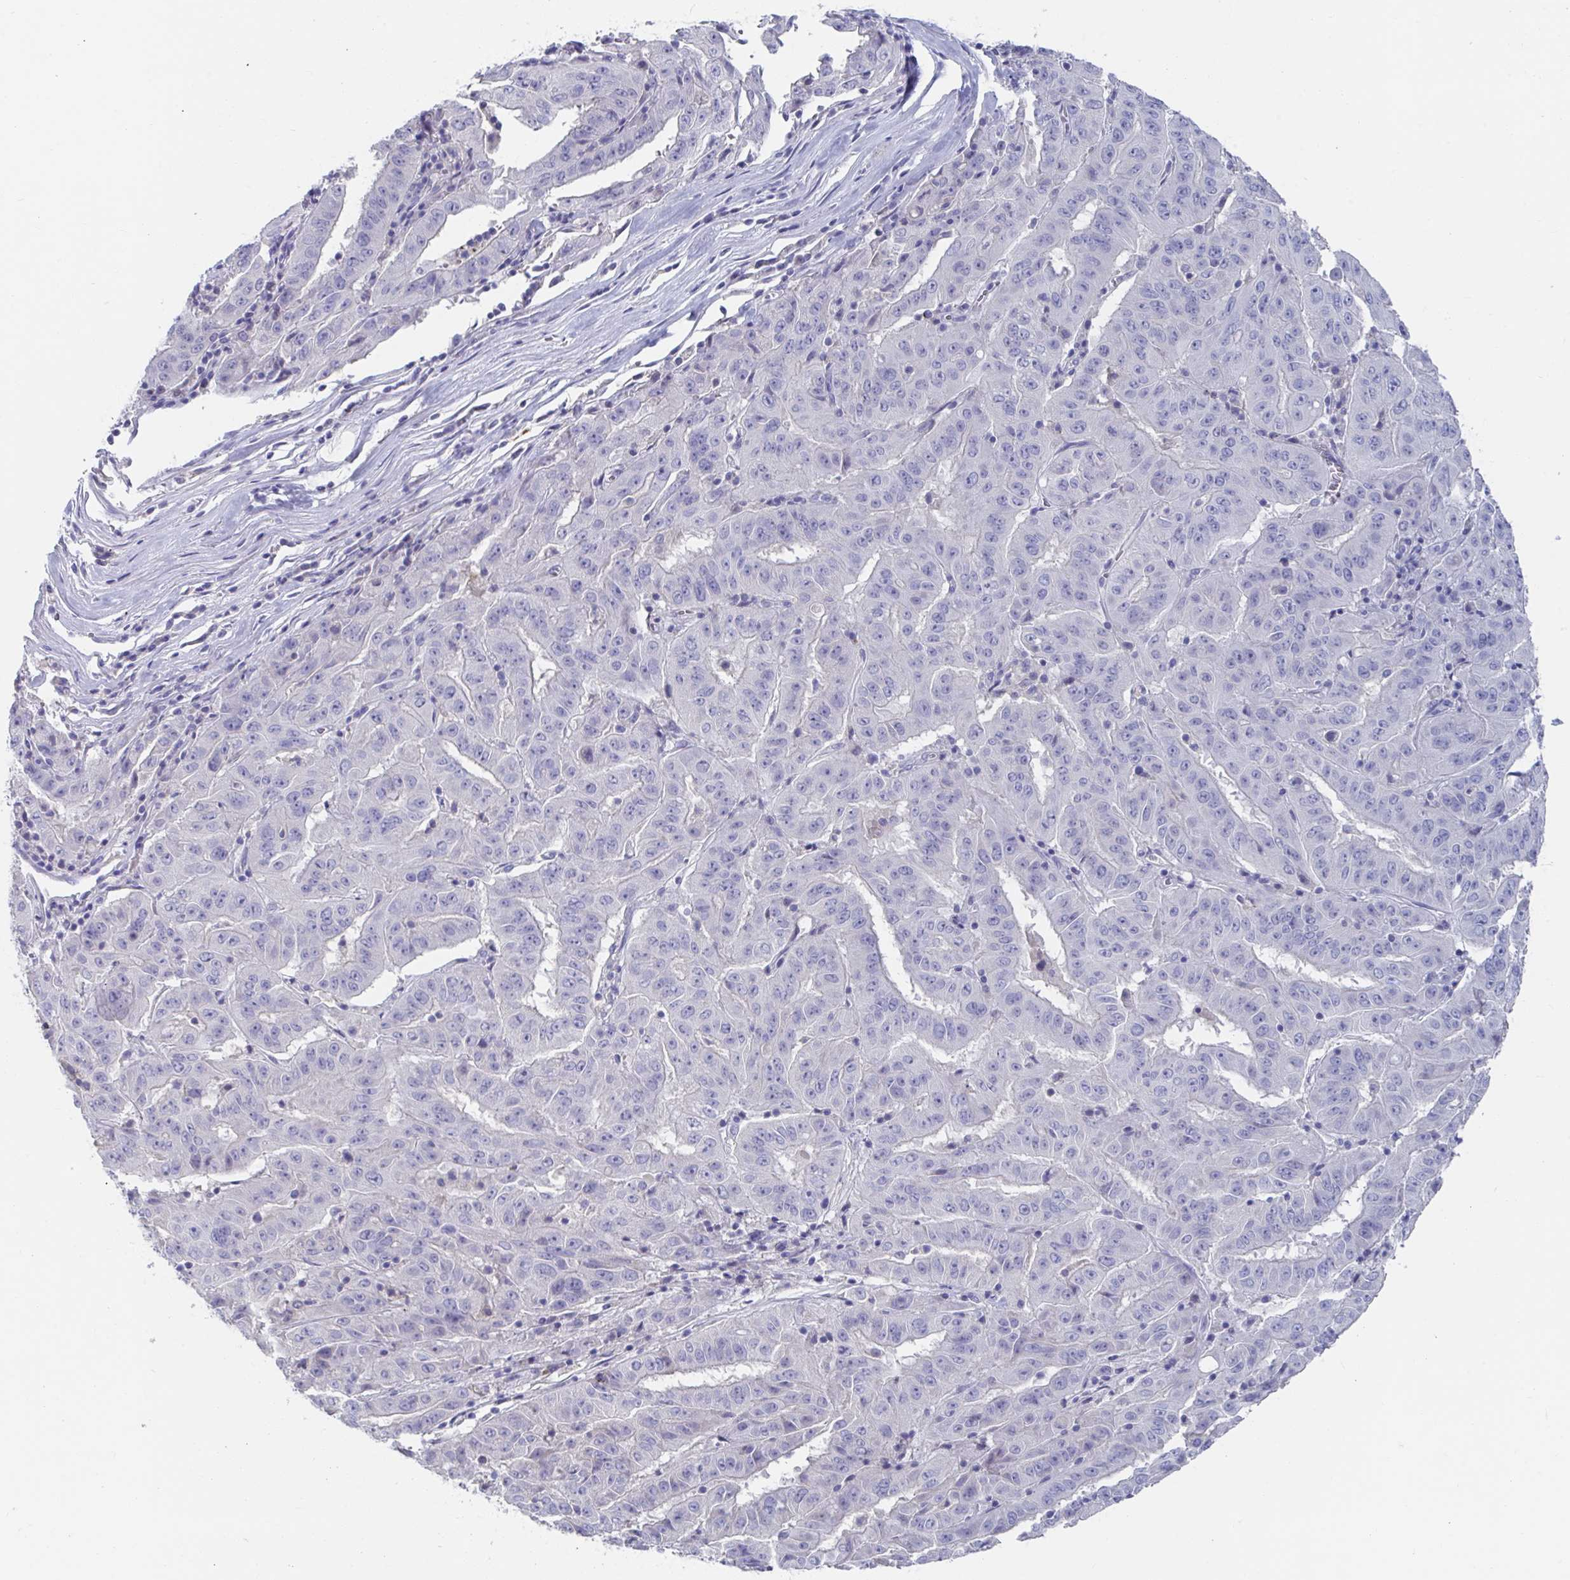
{"staining": {"intensity": "negative", "quantity": "none", "location": "none"}, "tissue": "pancreatic cancer", "cell_type": "Tumor cells", "image_type": "cancer", "snomed": [{"axis": "morphology", "description": "Adenocarcinoma, NOS"}, {"axis": "topography", "description": "Pancreas"}], "caption": "This is an immunohistochemistry (IHC) photomicrograph of pancreatic cancer (adenocarcinoma). There is no staining in tumor cells.", "gene": "KCNK5", "patient": {"sex": "male", "age": 63}}